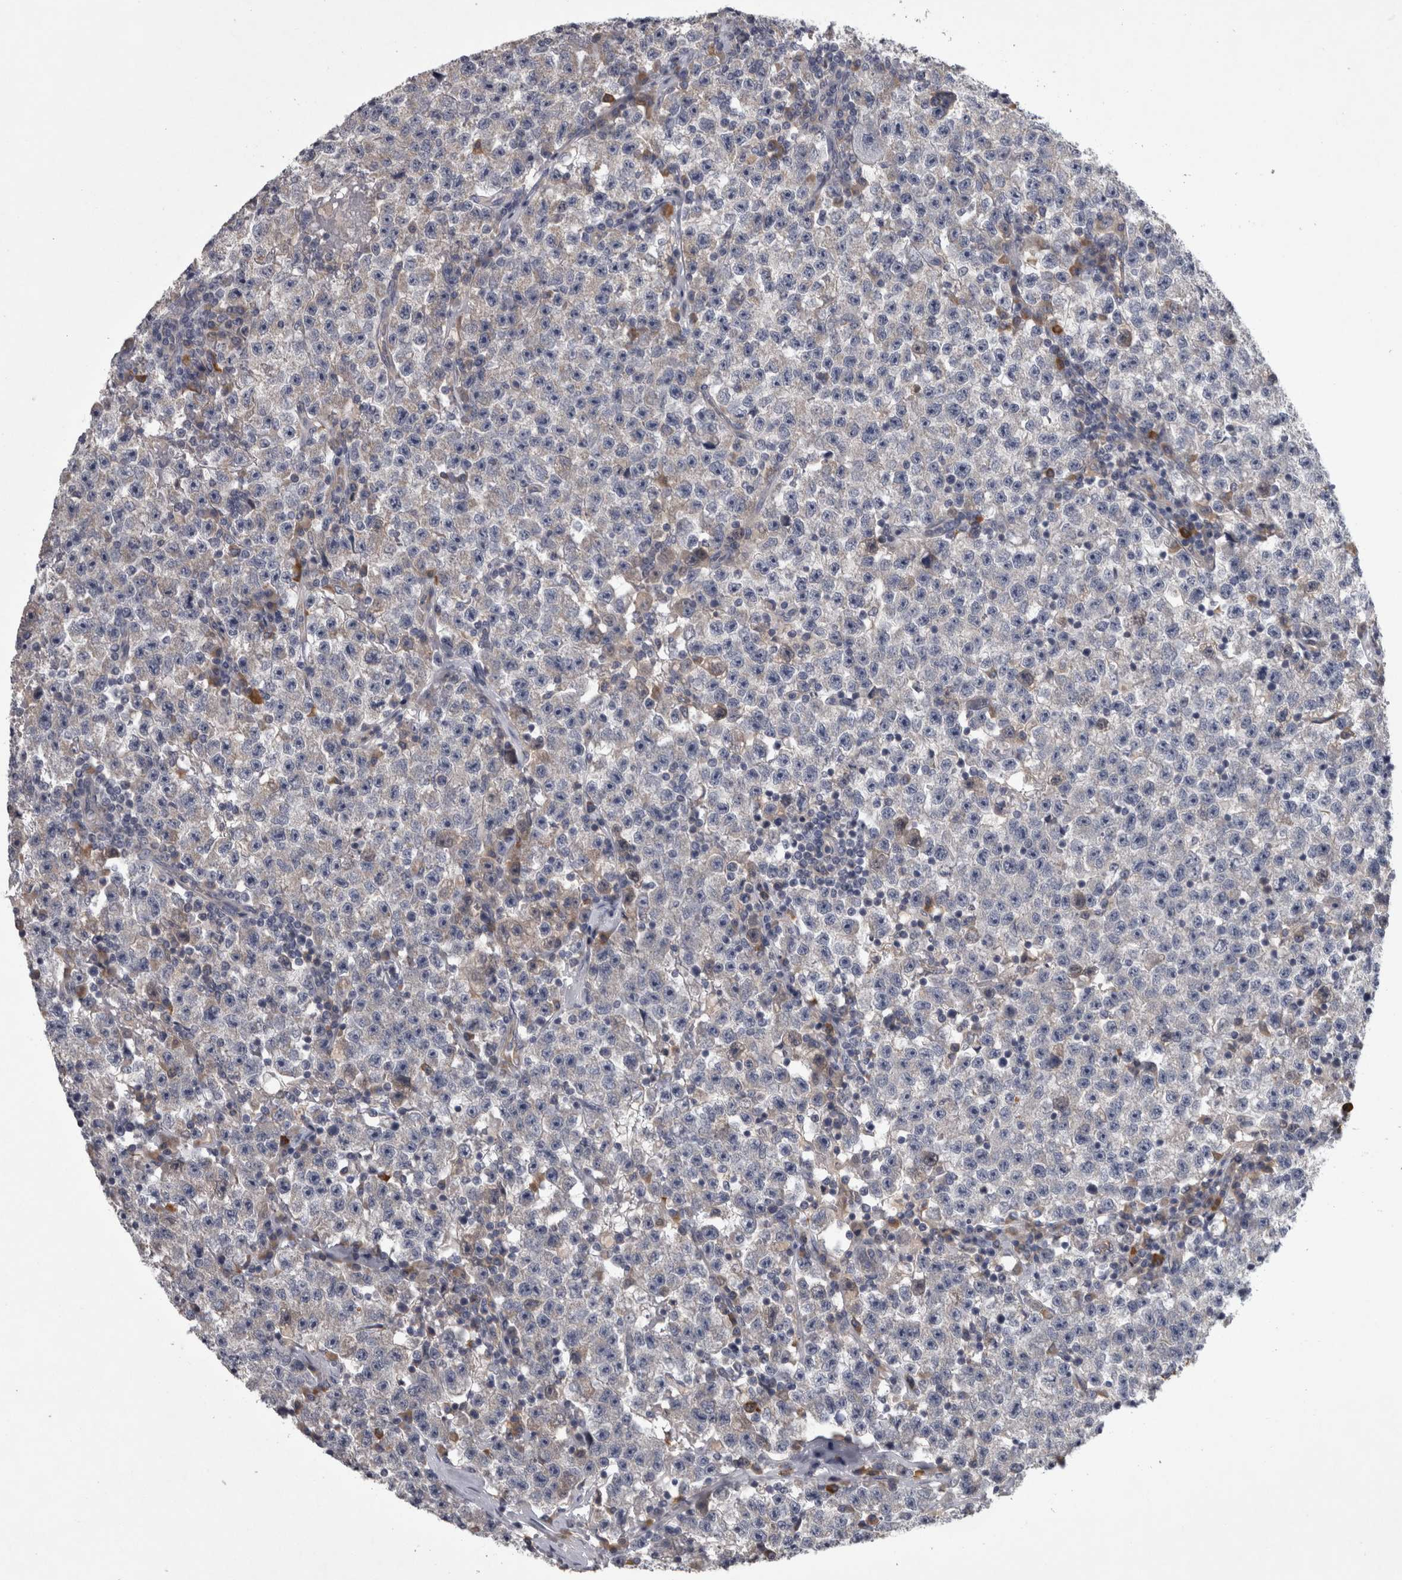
{"staining": {"intensity": "negative", "quantity": "none", "location": "none"}, "tissue": "testis cancer", "cell_type": "Tumor cells", "image_type": "cancer", "snomed": [{"axis": "morphology", "description": "Seminoma, NOS"}, {"axis": "topography", "description": "Testis"}], "caption": "This micrograph is of seminoma (testis) stained with immunohistochemistry (IHC) to label a protein in brown with the nuclei are counter-stained blue. There is no expression in tumor cells. (Immunohistochemistry, brightfield microscopy, high magnification).", "gene": "DBT", "patient": {"sex": "male", "age": 22}}